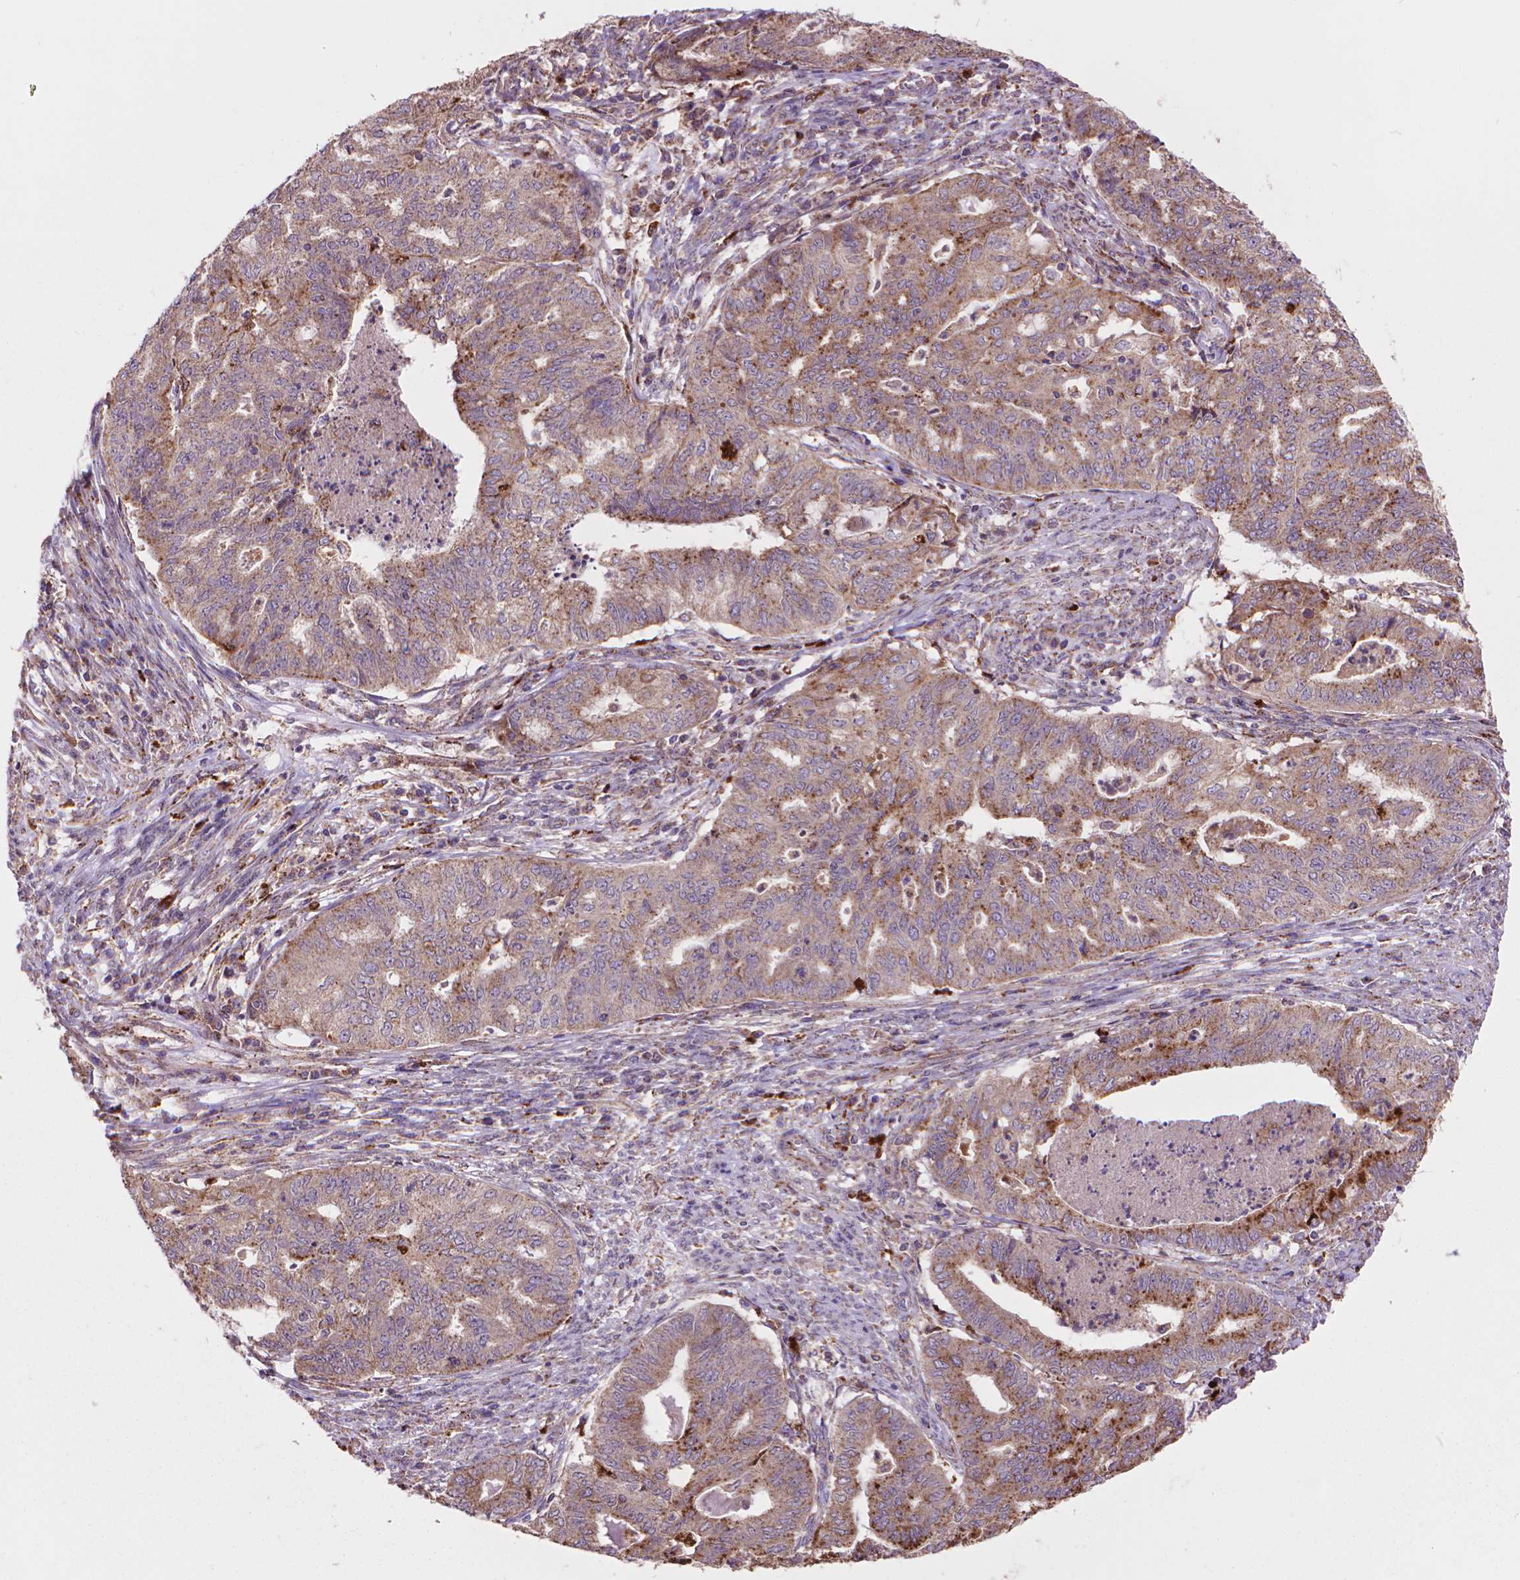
{"staining": {"intensity": "moderate", "quantity": "25%-75%", "location": "cytoplasmic/membranous"}, "tissue": "endometrial cancer", "cell_type": "Tumor cells", "image_type": "cancer", "snomed": [{"axis": "morphology", "description": "Adenocarcinoma, NOS"}, {"axis": "topography", "description": "Endometrium"}], "caption": "Protein staining reveals moderate cytoplasmic/membranous expression in about 25%-75% of tumor cells in adenocarcinoma (endometrial).", "gene": "GLB1", "patient": {"sex": "female", "age": 79}}